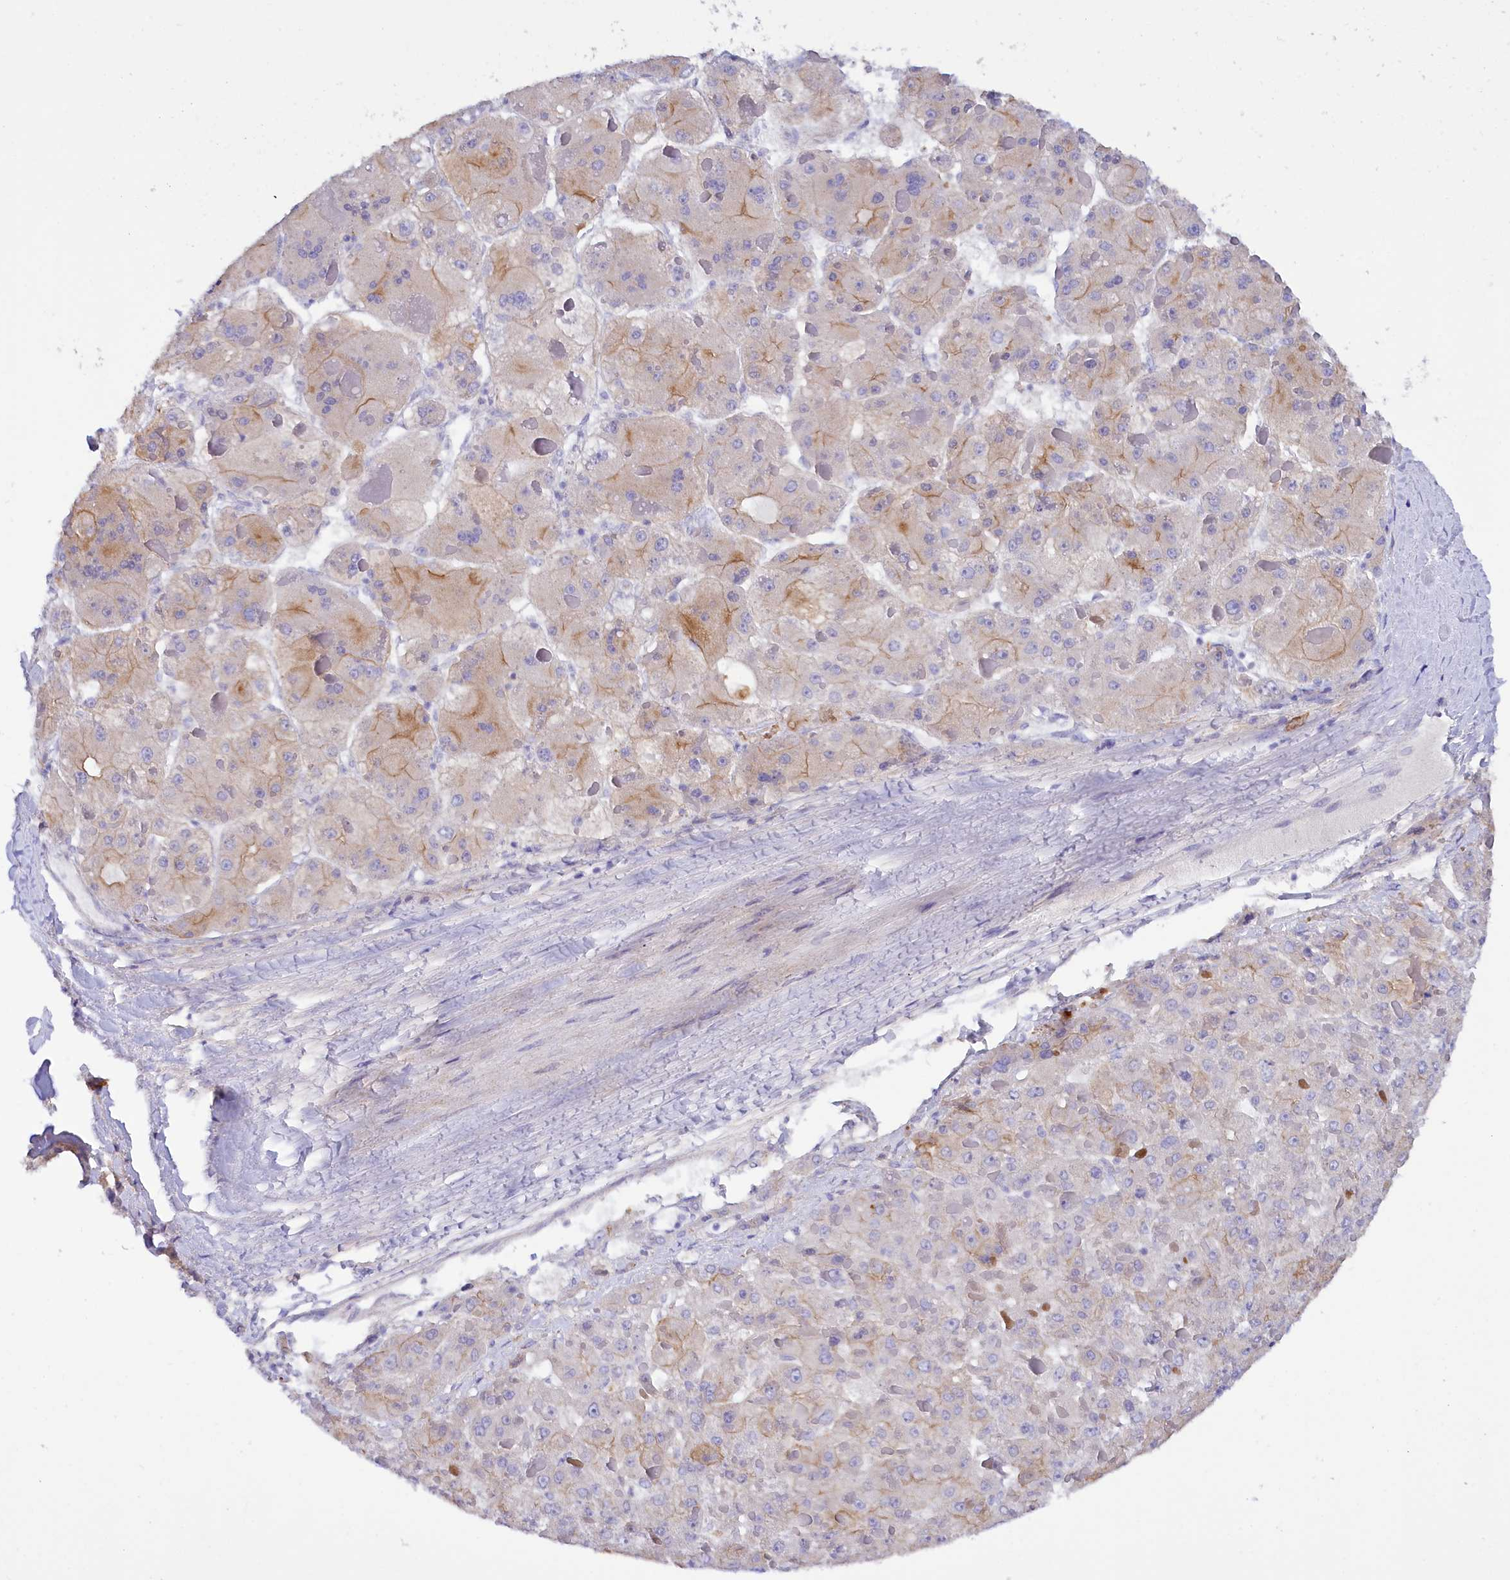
{"staining": {"intensity": "moderate", "quantity": "<25%", "location": "cytoplasmic/membranous"}, "tissue": "liver cancer", "cell_type": "Tumor cells", "image_type": "cancer", "snomed": [{"axis": "morphology", "description": "Carcinoma, Hepatocellular, NOS"}, {"axis": "topography", "description": "Liver"}], "caption": "DAB (3,3'-diaminobenzidine) immunohistochemical staining of liver cancer displays moderate cytoplasmic/membranous protein positivity in approximately <25% of tumor cells.", "gene": "FAAP20", "patient": {"sex": "female", "age": 73}}